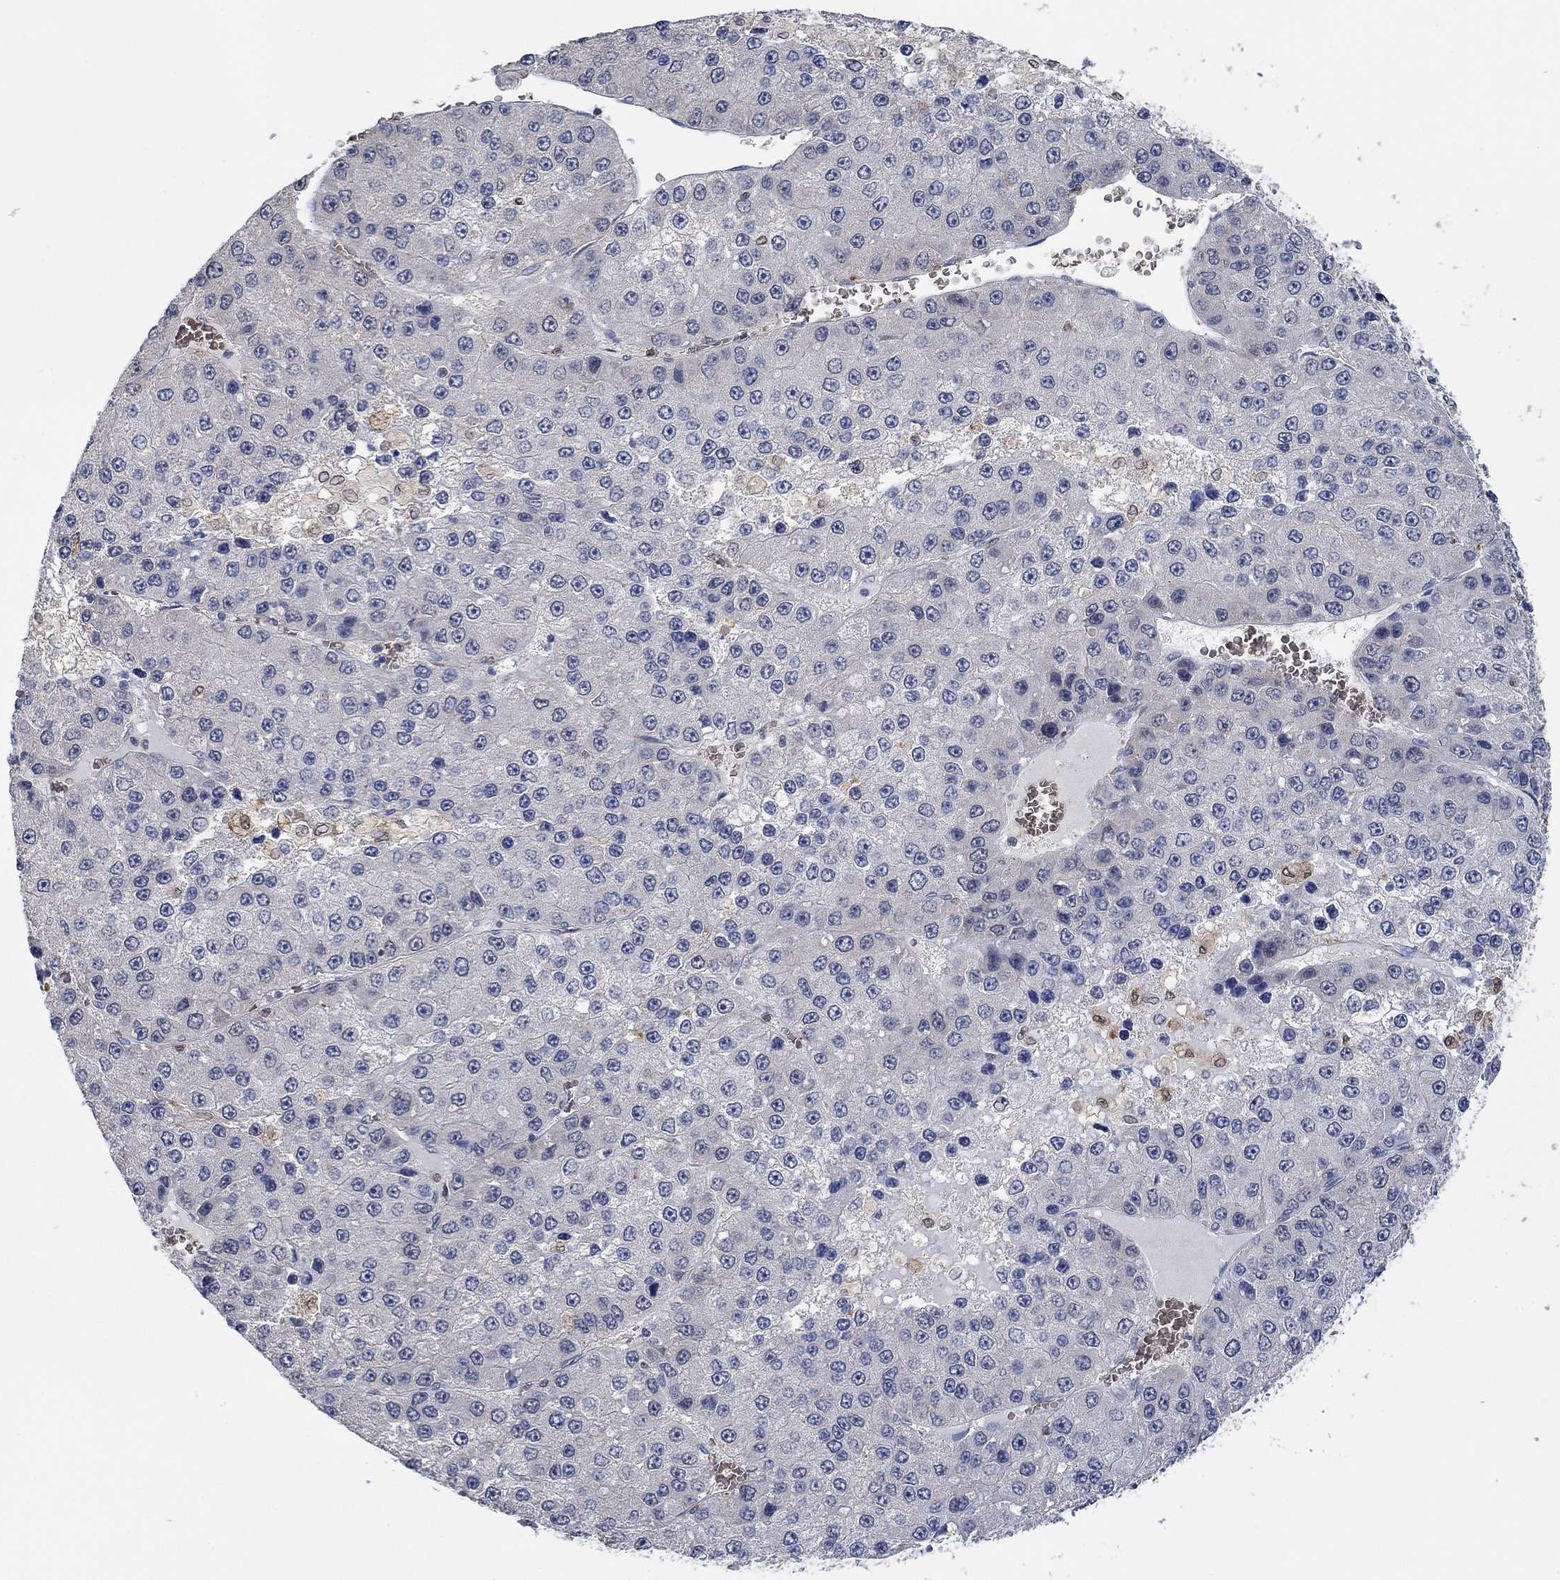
{"staining": {"intensity": "negative", "quantity": "none", "location": "none"}, "tissue": "liver cancer", "cell_type": "Tumor cells", "image_type": "cancer", "snomed": [{"axis": "morphology", "description": "Carcinoma, Hepatocellular, NOS"}, {"axis": "topography", "description": "Liver"}], "caption": "Tumor cells are negative for brown protein staining in hepatocellular carcinoma (liver).", "gene": "MPP1", "patient": {"sex": "female", "age": 73}}